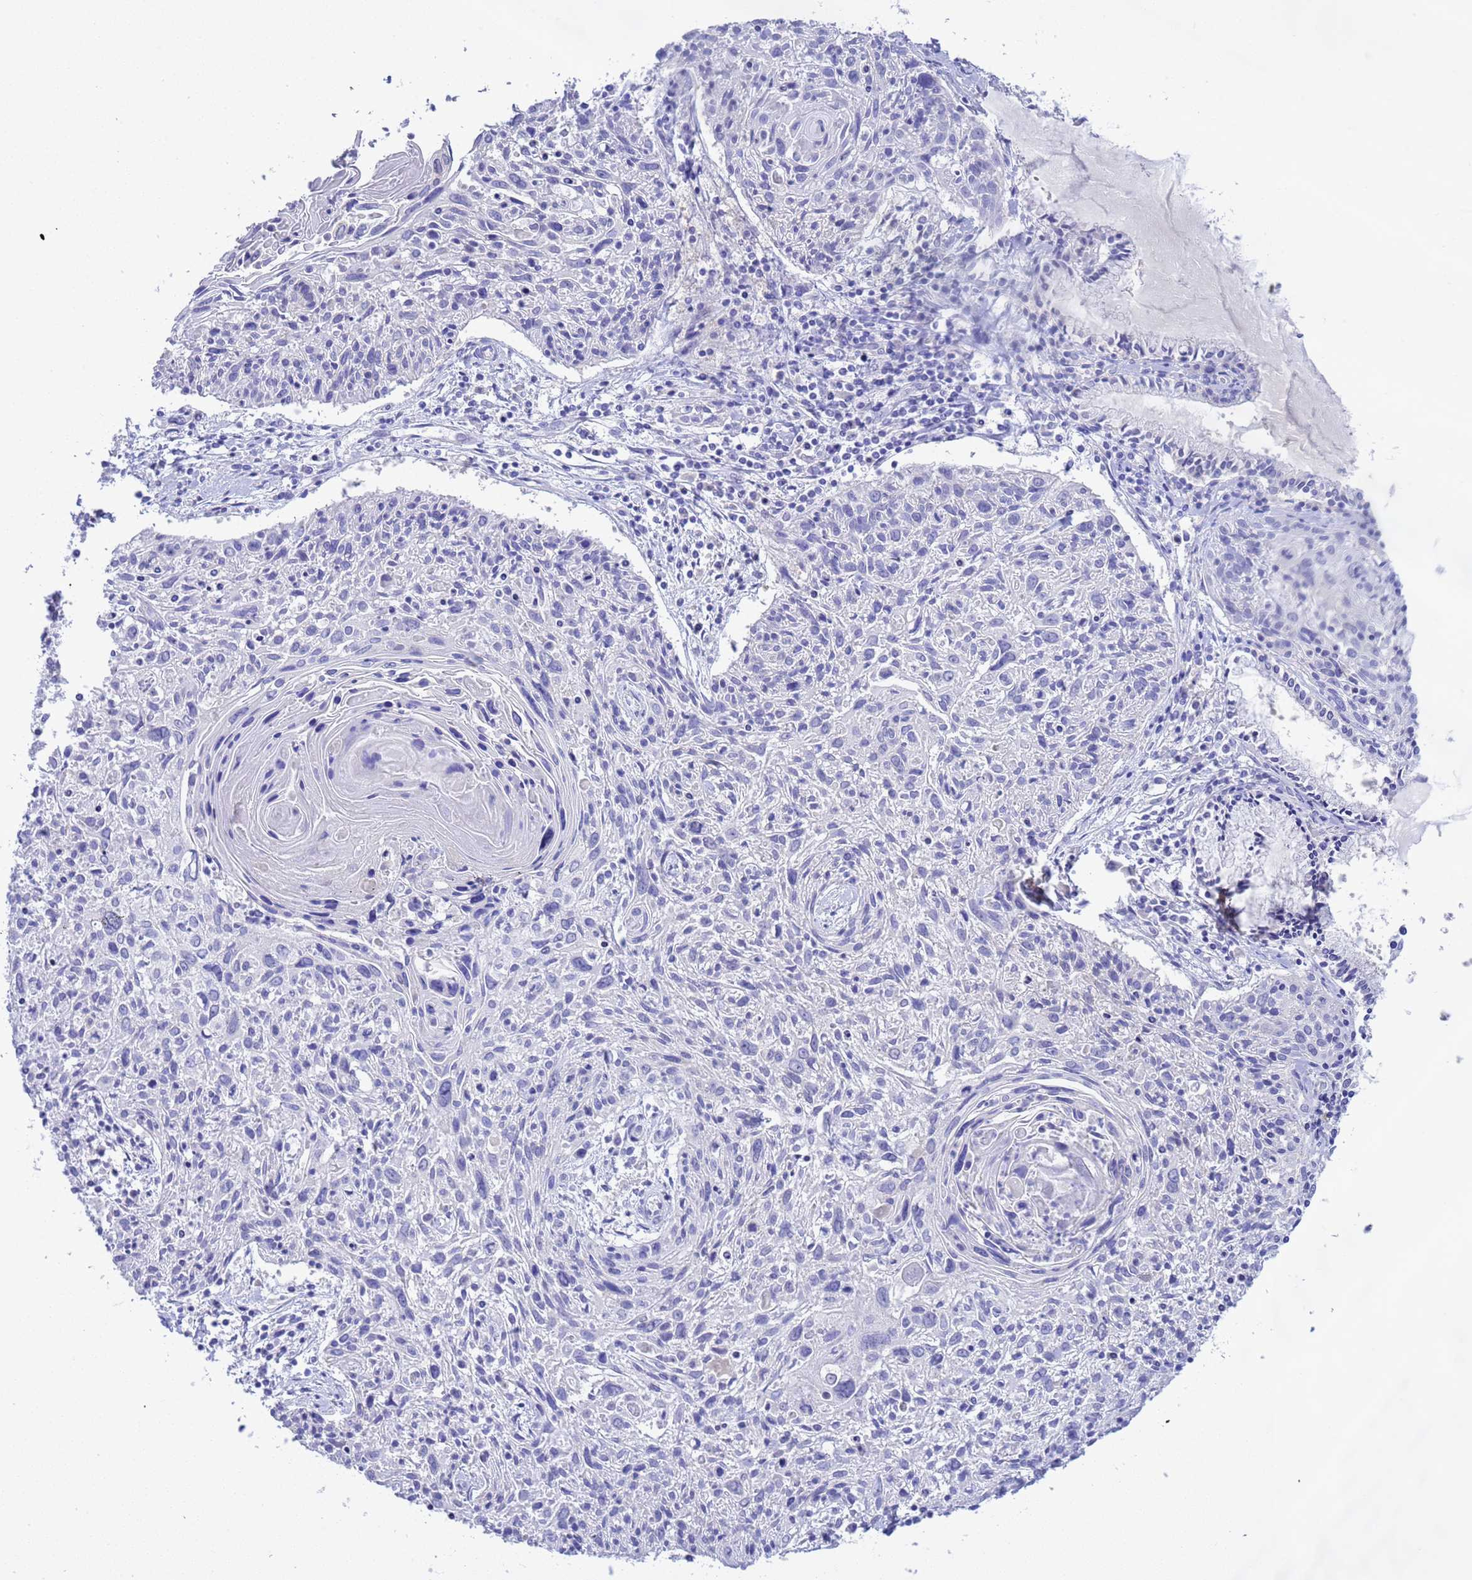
{"staining": {"intensity": "negative", "quantity": "none", "location": "none"}, "tissue": "cervical cancer", "cell_type": "Tumor cells", "image_type": "cancer", "snomed": [{"axis": "morphology", "description": "Squamous cell carcinoma, NOS"}, {"axis": "topography", "description": "Cervix"}], "caption": "High power microscopy image of an immunohistochemistry micrograph of squamous cell carcinoma (cervical), revealing no significant expression in tumor cells. Nuclei are stained in blue.", "gene": "GSTM1", "patient": {"sex": "female", "age": 51}}